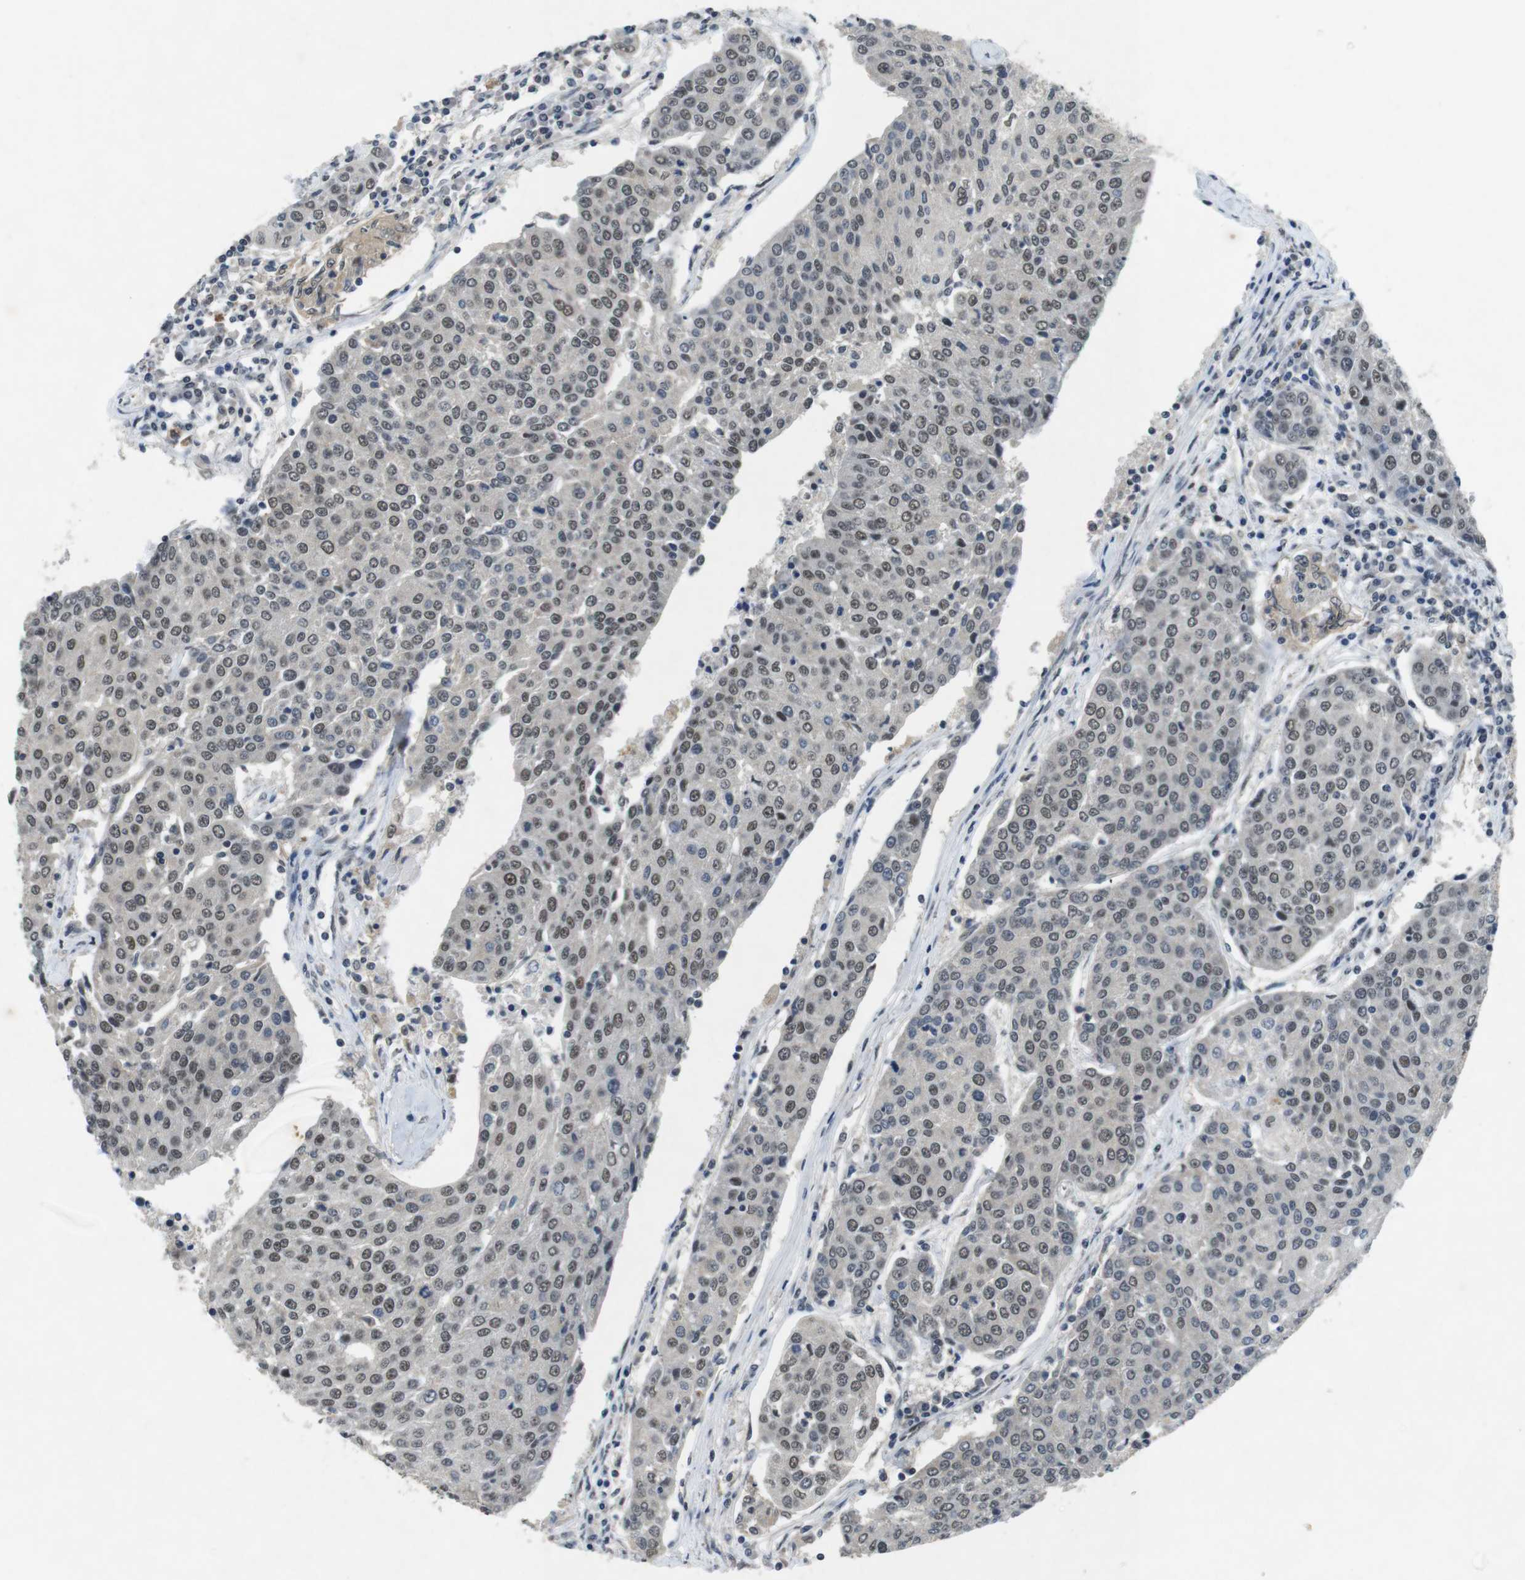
{"staining": {"intensity": "weak", "quantity": ">75%", "location": "nuclear"}, "tissue": "urothelial cancer", "cell_type": "Tumor cells", "image_type": "cancer", "snomed": [{"axis": "morphology", "description": "Urothelial carcinoma, High grade"}, {"axis": "topography", "description": "Urinary bladder"}], "caption": "A brown stain highlights weak nuclear staining of a protein in human urothelial carcinoma (high-grade) tumor cells.", "gene": "USP7", "patient": {"sex": "female", "age": 85}}